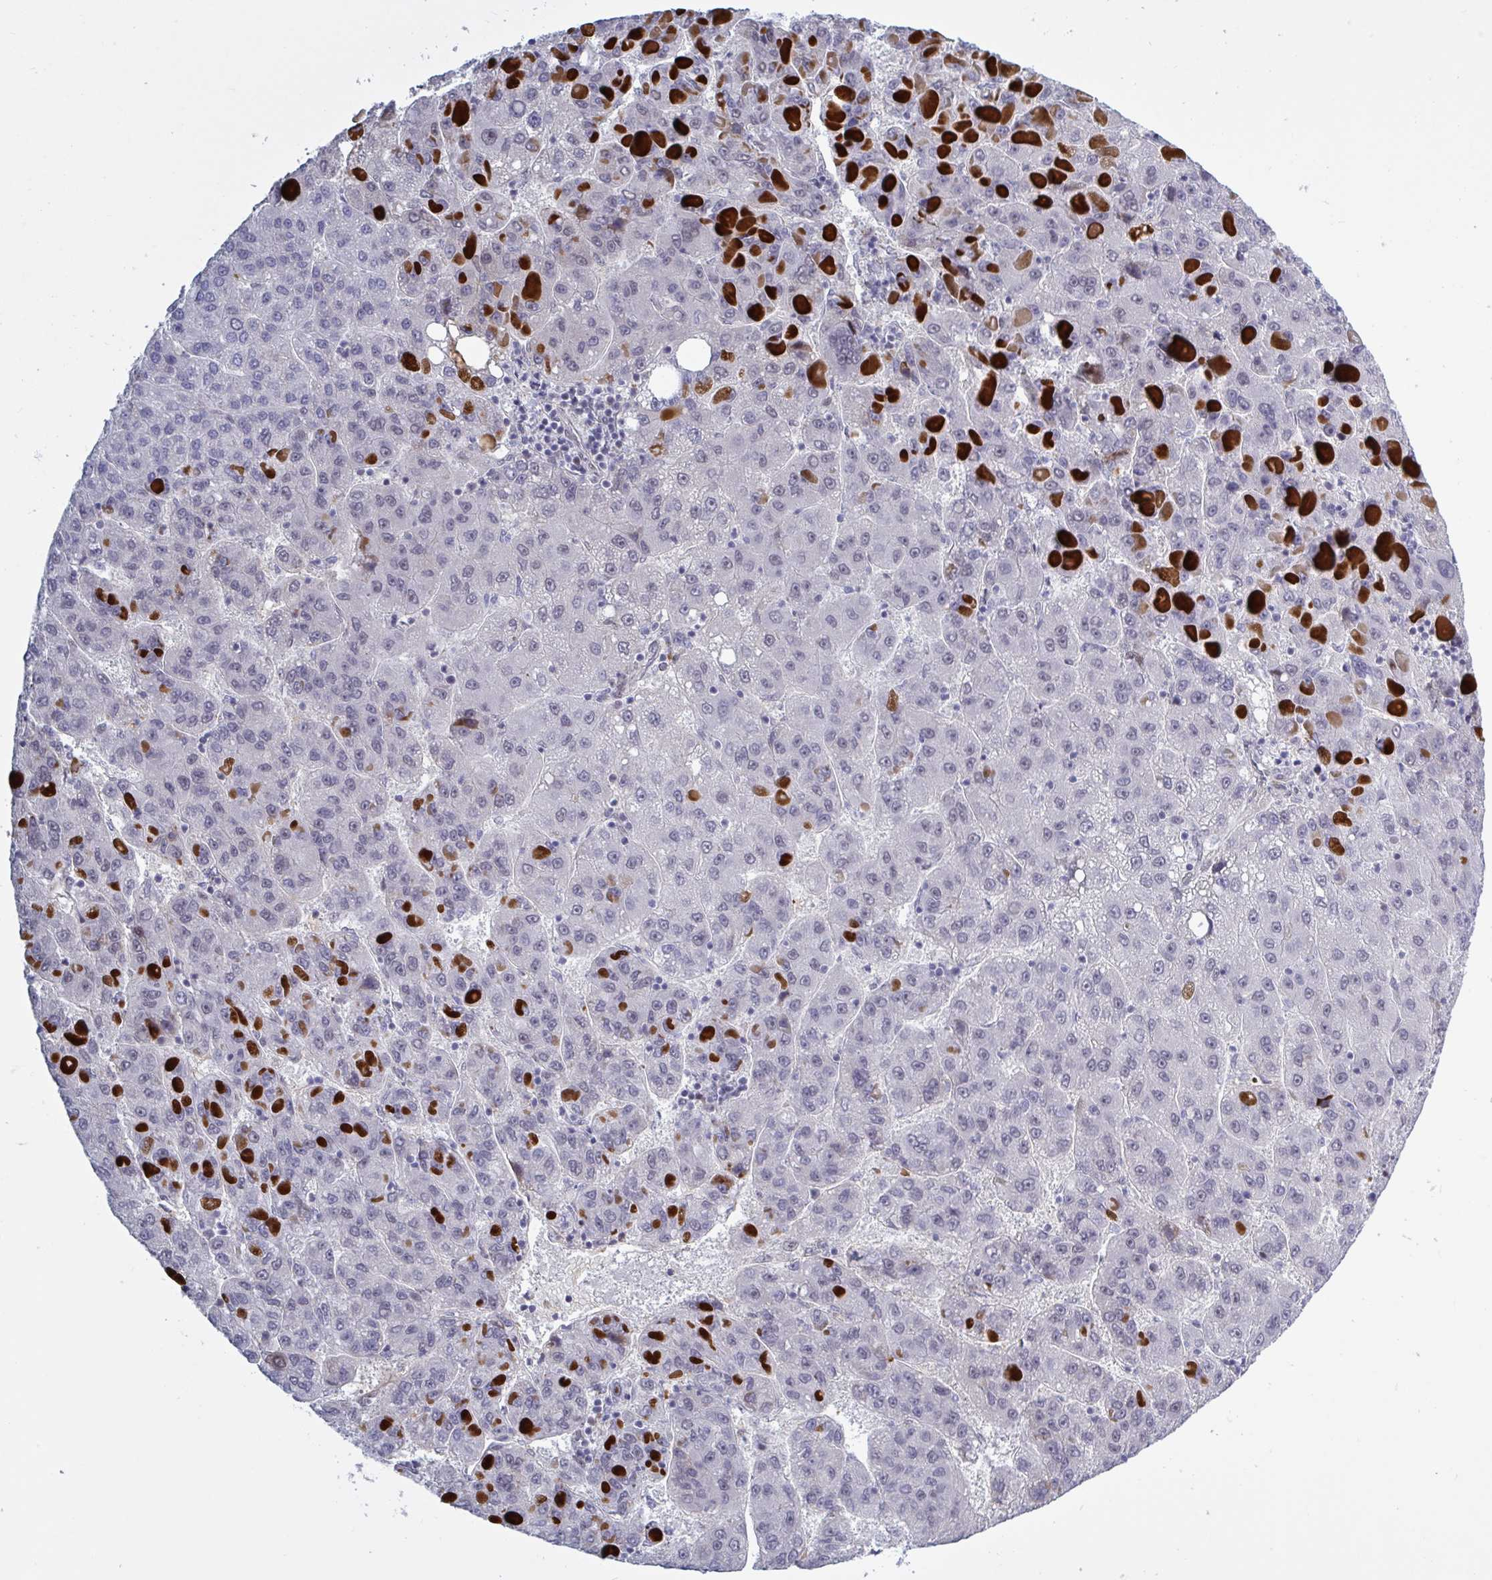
{"staining": {"intensity": "negative", "quantity": "none", "location": "none"}, "tissue": "liver cancer", "cell_type": "Tumor cells", "image_type": "cancer", "snomed": [{"axis": "morphology", "description": "Carcinoma, Hepatocellular, NOS"}, {"axis": "topography", "description": "Liver"}], "caption": "There is no significant expression in tumor cells of hepatocellular carcinoma (liver).", "gene": "BCL7B", "patient": {"sex": "female", "age": 82}}